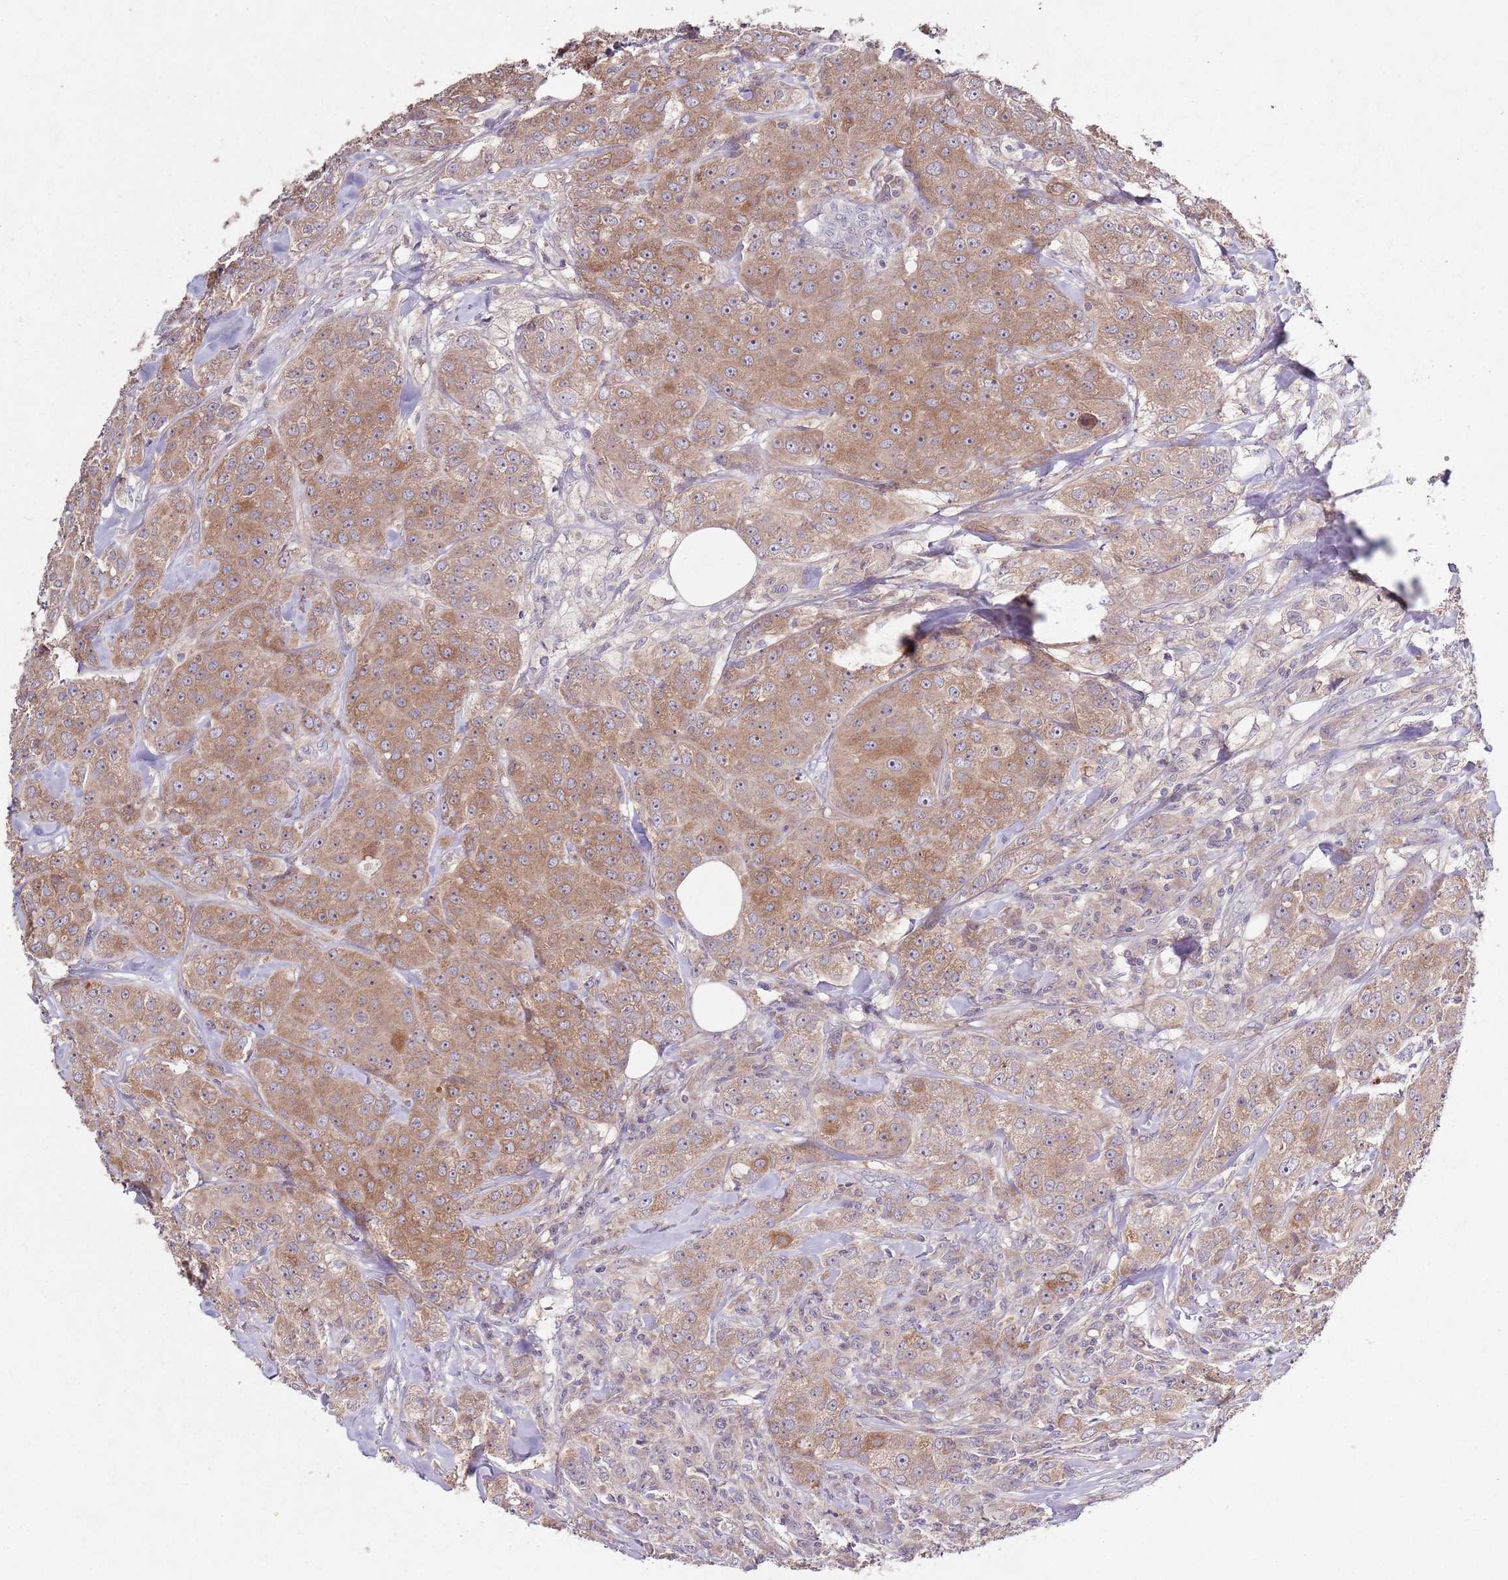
{"staining": {"intensity": "moderate", "quantity": ">75%", "location": "cytoplasmic/membranous,nuclear"}, "tissue": "breast cancer", "cell_type": "Tumor cells", "image_type": "cancer", "snomed": [{"axis": "morphology", "description": "Duct carcinoma"}, {"axis": "topography", "description": "Breast"}], "caption": "DAB (3,3'-diaminobenzidine) immunohistochemical staining of infiltrating ductal carcinoma (breast) reveals moderate cytoplasmic/membranous and nuclear protein positivity in about >75% of tumor cells.", "gene": "NRDE2", "patient": {"sex": "female", "age": 43}}